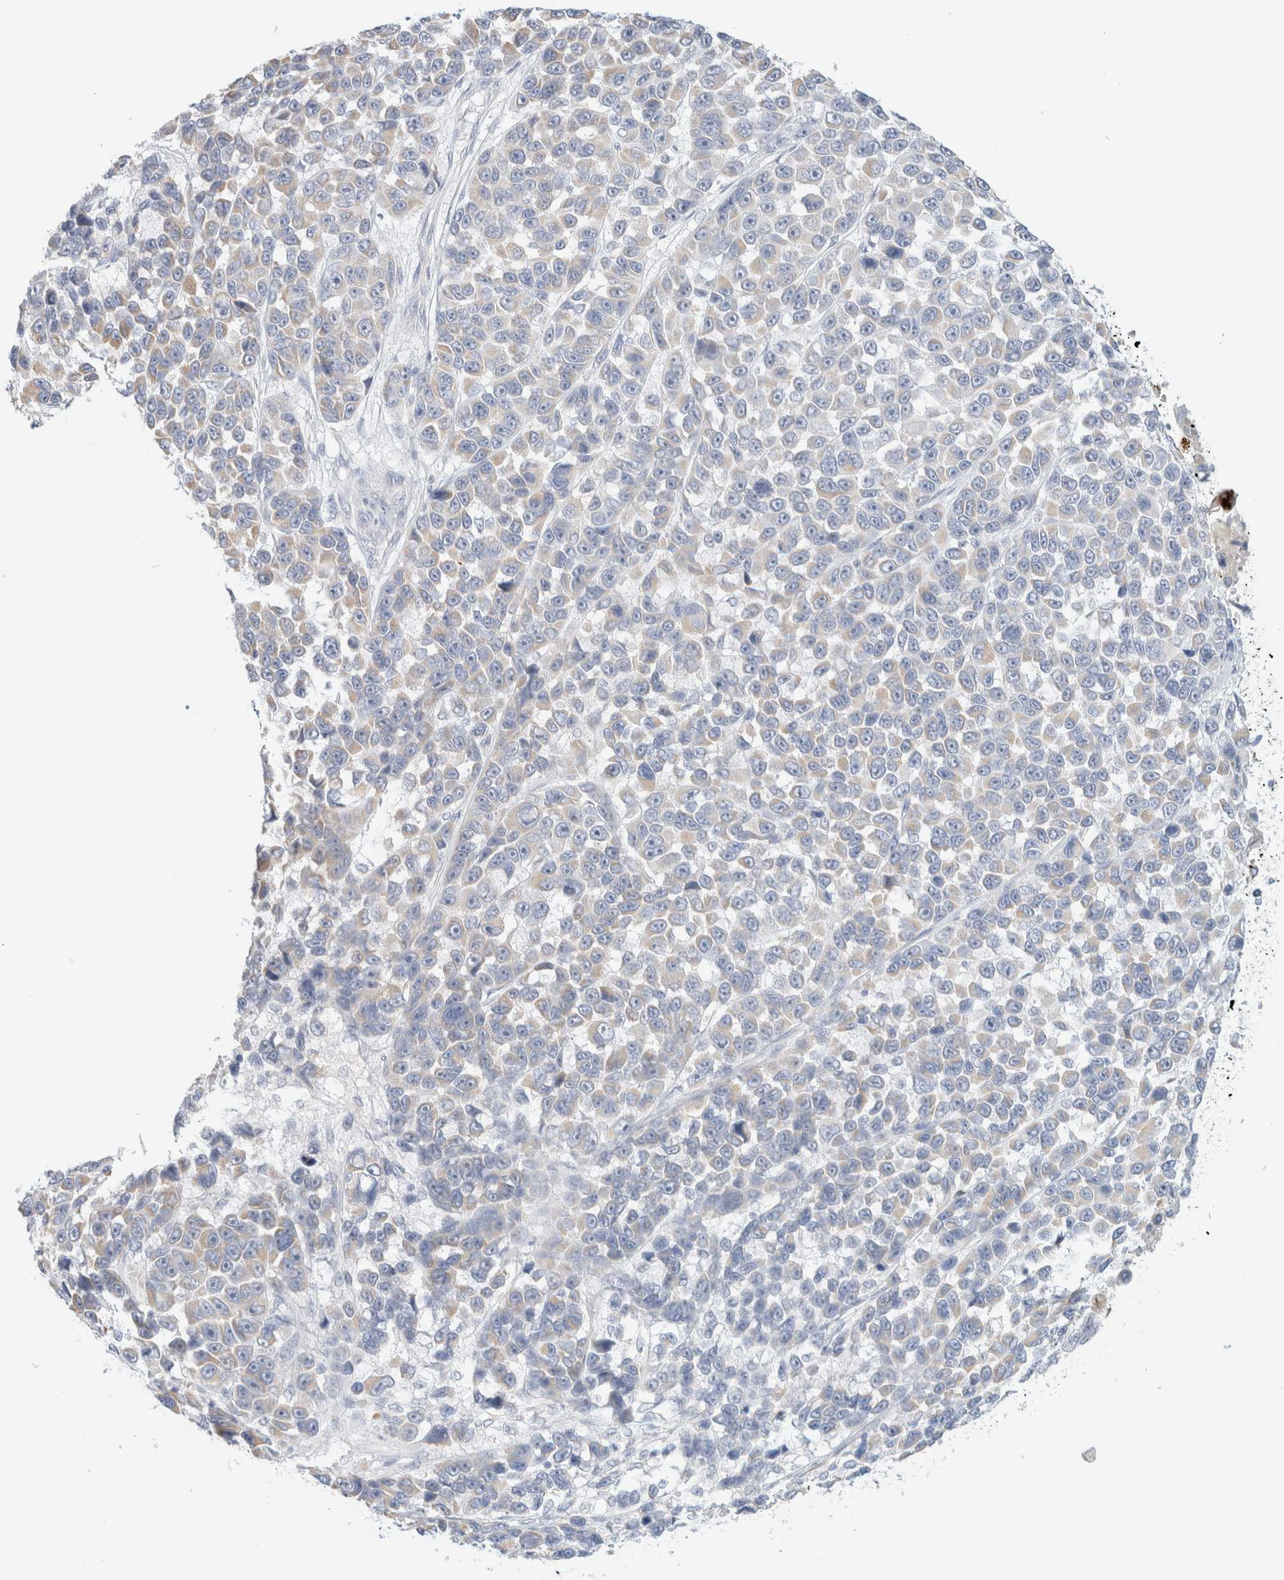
{"staining": {"intensity": "weak", "quantity": "25%-75%", "location": "cytoplasmic/membranous"}, "tissue": "melanoma", "cell_type": "Tumor cells", "image_type": "cancer", "snomed": [{"axis": "morphology", "description": "Malignant melanoma, NOS"}, {"axis": "topography", "description": "Skin"}], "caption": "Protein analysis of melanoma tissue demonstrates weak cytoplasmic/membranous staining in approximately 25%-75% of tumor cells.", "gene": "HEXD", "patient": {"sex": "male", "age": 53}}